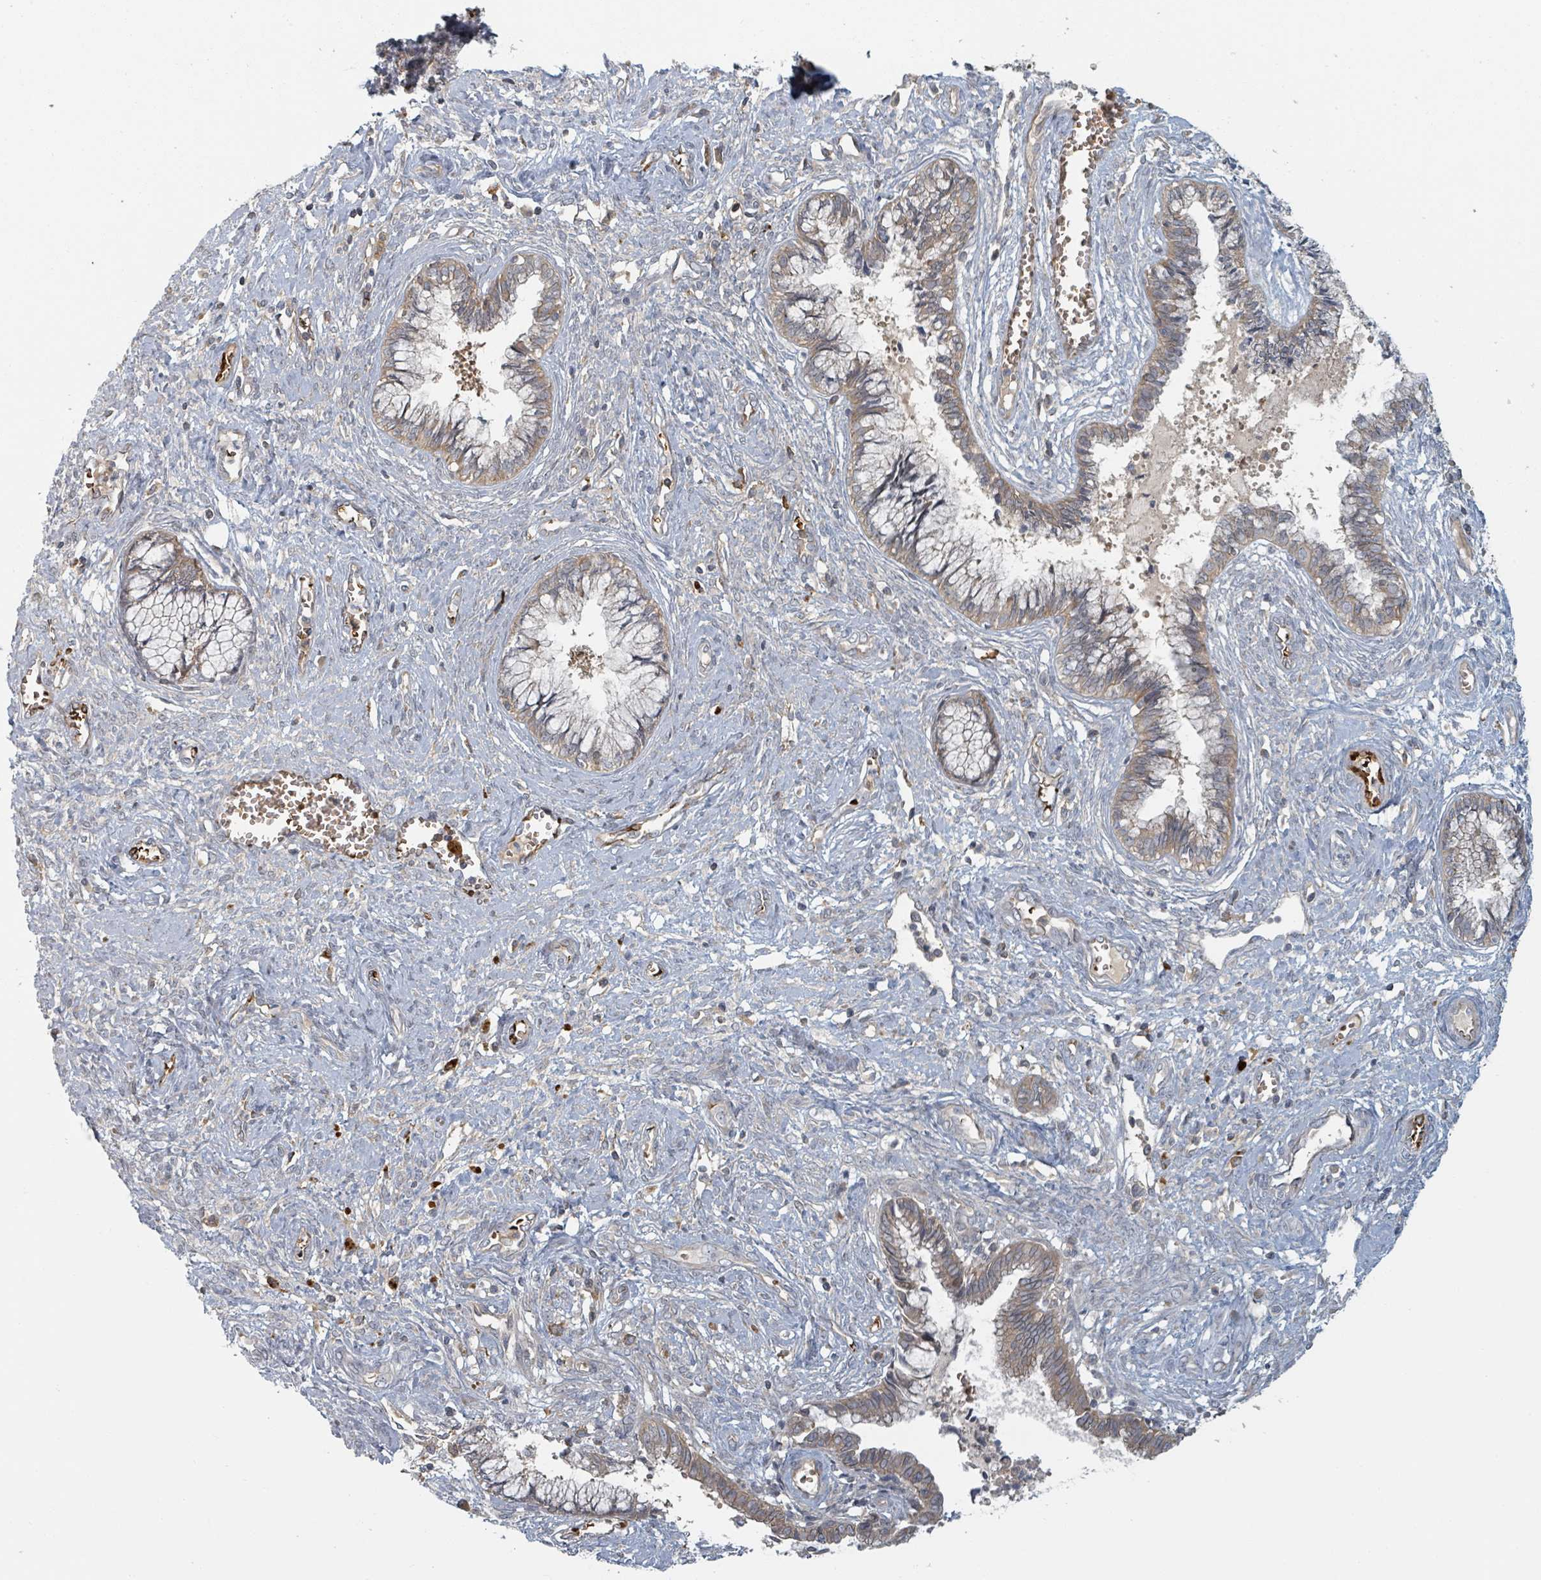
{"staining": {"intensity": "weak", "quantity": "25%-75%", "location": "cytoplasmic/membranous"}, "tissue": "cervical cancer", "cell_type": "Tumor cells", "image_type": "cancer", "snomed": [{"axis": "morphology", "description": "Adenocarcinoma, NOS"}, {"axis": "topography", "description": "Cervix"}], "caption": "Weak cytoplasmic/membranous positivity is appreciated in approximately 25%-75% of tumor cells in cervical adenocarcinoma.", "gene": "TRPC4AP", "patient": {"sex": "female", "age": 44}}